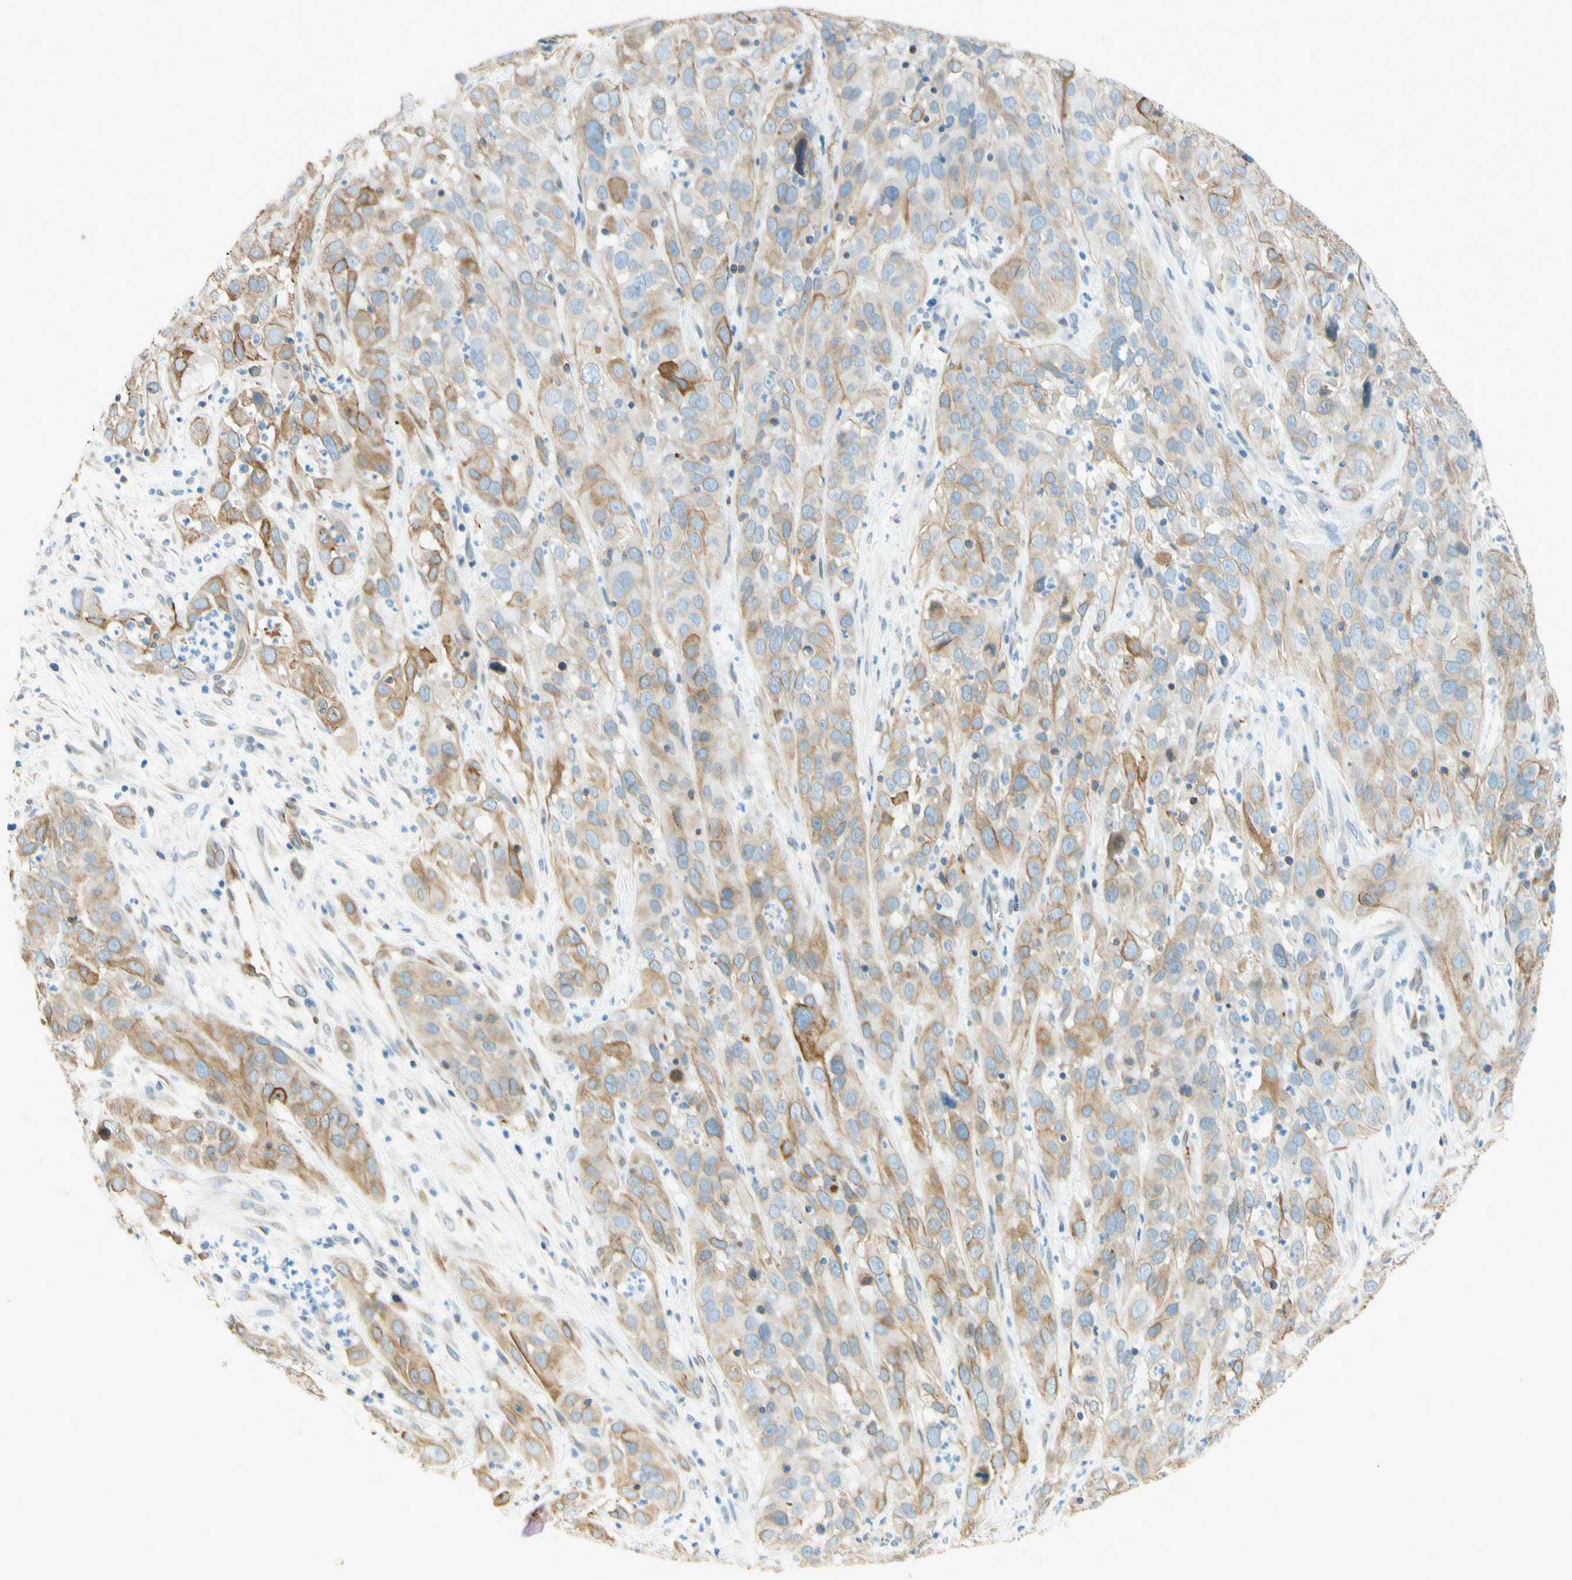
{"staining": {"intensity": "moderate", "quantity": "25%-75%", "location": "cytoplasmic/membranous"}, "tissue": "cervical cancer", "cell_type": "Tumor cells", "image_type": "cancer", "snomed": [{"axis": "morphology", "description": "Squamous cell carcinoma, NOS"}, {"axis": "topography", "description": "Cervix"}], "caption": "Immunohistochemistry (IHC) histopathology image of neoplastic tissue: cervical squamous cell carcinoma stained using immunohistochemistry (IHC) demonstrates medium levels of moderate protein expression localized specifically in the cytoplasmic/membranous of tumor cells, appearing as a cytoplasmic/membranous brown color.", "gene": "ENDOD1", "patient": {"sex": "female", "age": 32}}